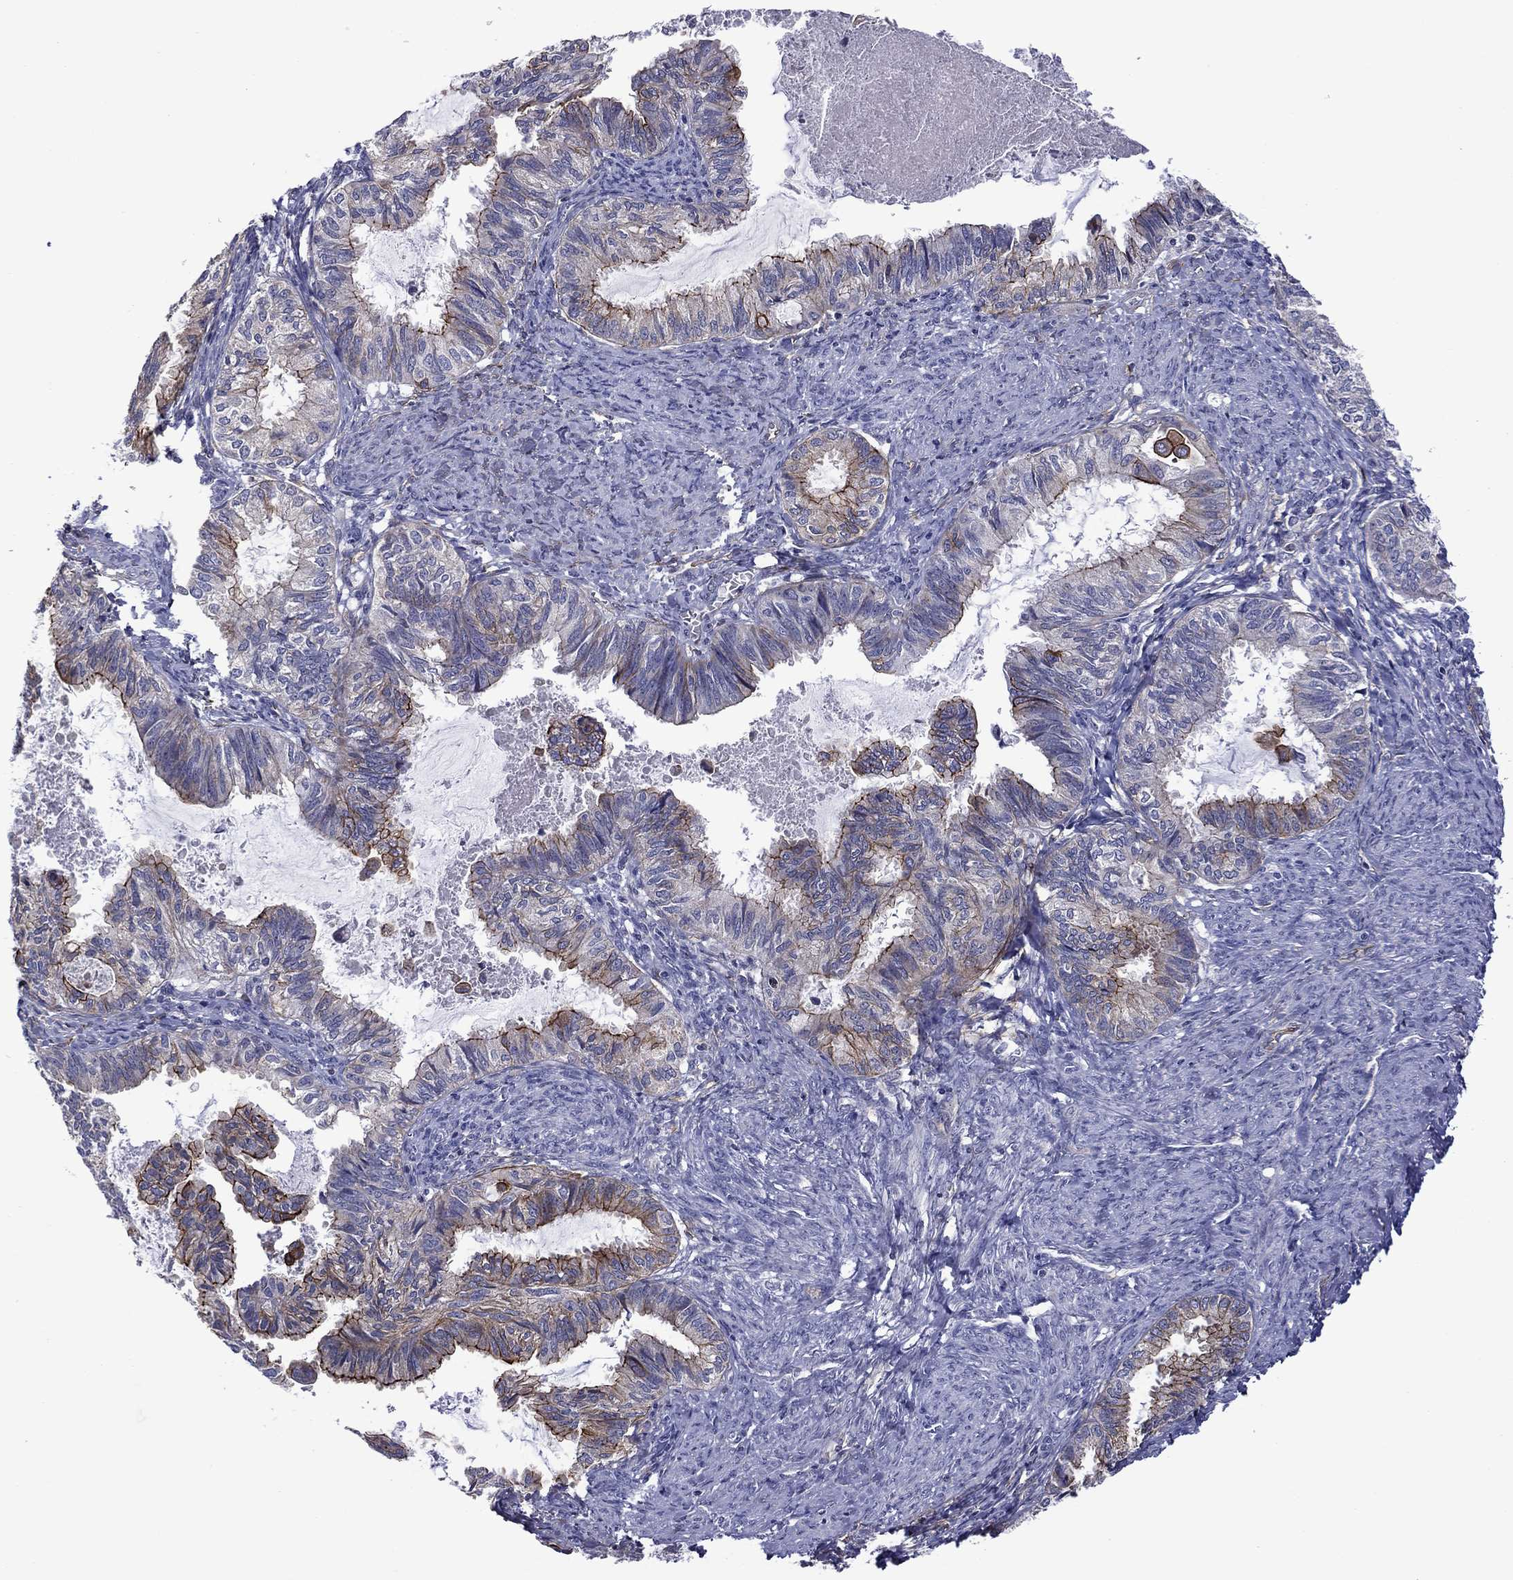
{"staining": {"intensity": "strong", "quantity": "<25%", "location": "cytoplasmic/membranous"}, "tissue": "endometrial cancer", "cell_type": "Tumor cells", "image_type": "cancer", "snomed": [{"axis": "morphology", "description": "Adenocarcinoma, NOS"}, {"axis": "topography", "description": "Endometrium"}], "caption": "Endometrial adenocarcinoma stained for a protein reveals strong cytoplasmic/membranous positivity in tumor cells.", "gene": "LMO7", "patient": {"sex": "female", "age": 86}}